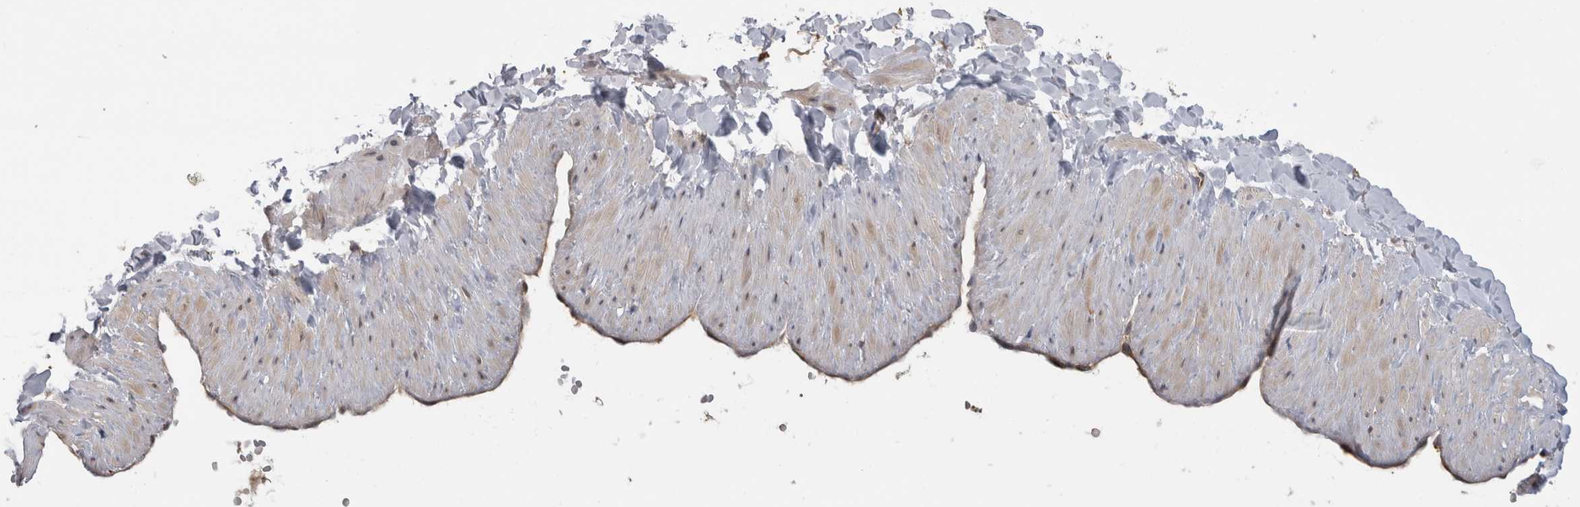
{"staining": {"intensity": "moderate", "quantity": ">75%", "location": "cytoplasmic/membranous"}, "tissue": "soft tissue", "cell_type": "Peripheral nerve", "image_type": "normal", "snomed": [{"axis": "morphology", "description": "Normal tissue, NOS"}, {"axis": "topography", "description": "Adipose tissue"}, {"axis": "topography", "description": "Vascular tissue"}, {"axis": "topography", "description": "Peripheral nerve tissue"}], "caption": "Soft tissue was stained to show a protein in brown. There is medium levels of moderate cytoplasmic/membranous positivity in approximately >75% of peripheral nerve. The staining is performed using DAB (3,3'-diaminobenzidine) brown chromogen to label protein expression. The nuclei are counter-stained blue using hematoxylin.", "gene": "USH1G", "patient": {"sex": "male", "age": 25}}